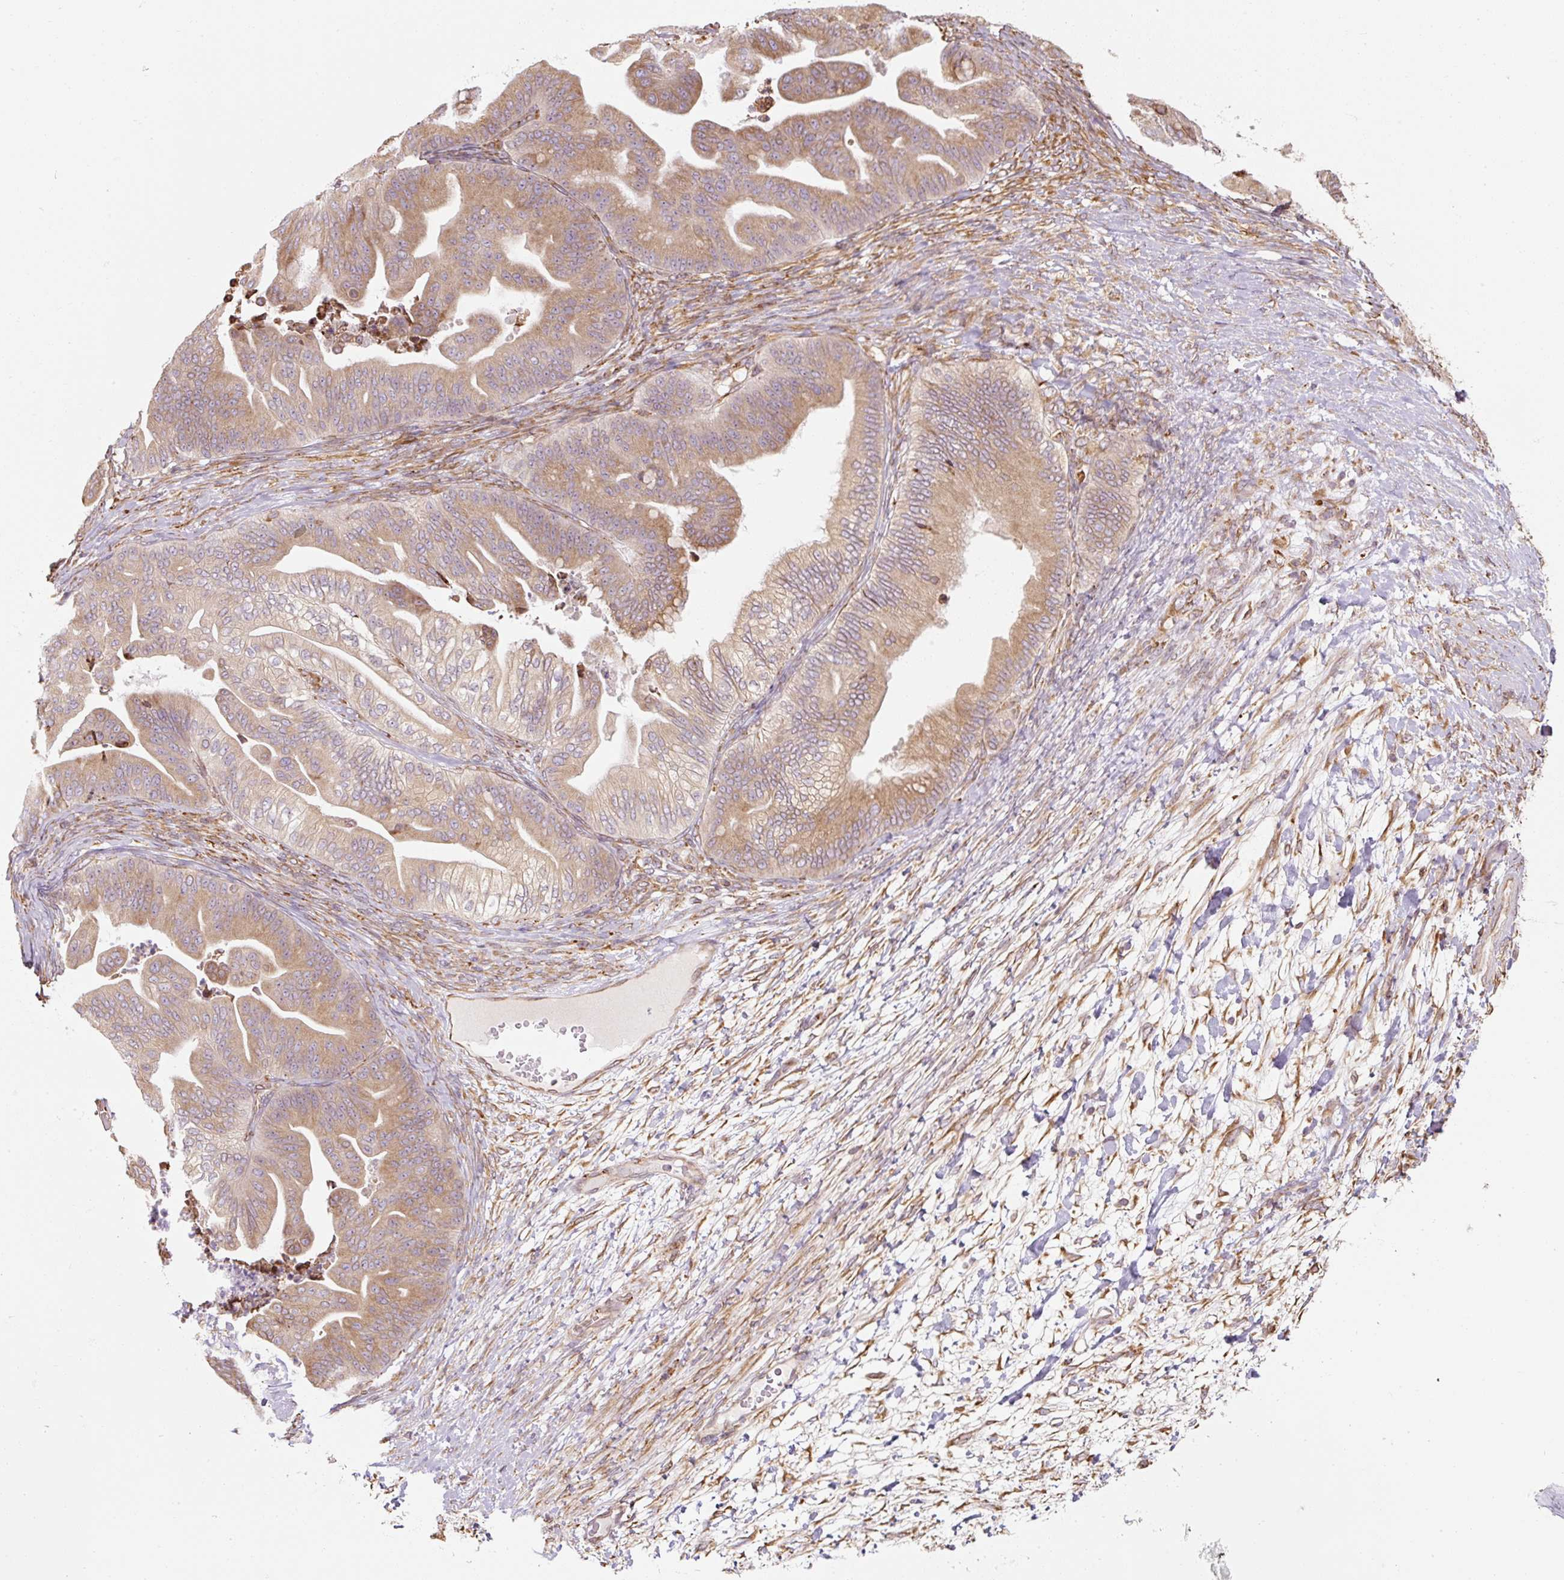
{"staining": {"intensity": "moderate", "quantity": "25%-75%", "location": "cytoplasmic/membranous"}, "tissue": "ovarian cancer", "cell_type": "Tumor cells", "image_type": "cancer", "snomed": [{"axis": "morphology", "description": "Cystadenocarcinoma, mucinous, NOS"}, {"axis": "topography", "description": "Ovary"}], "caption": "DAB (3,3'-diaminobenzidine) immunohistochemical staining of human ovarian cancer displays moderate cytoplasmic/membranous protein staining in about 25%-75% of tumor cells.", "gene": "PRKCSH", "patient": {"sex": "female", "age": 67}}